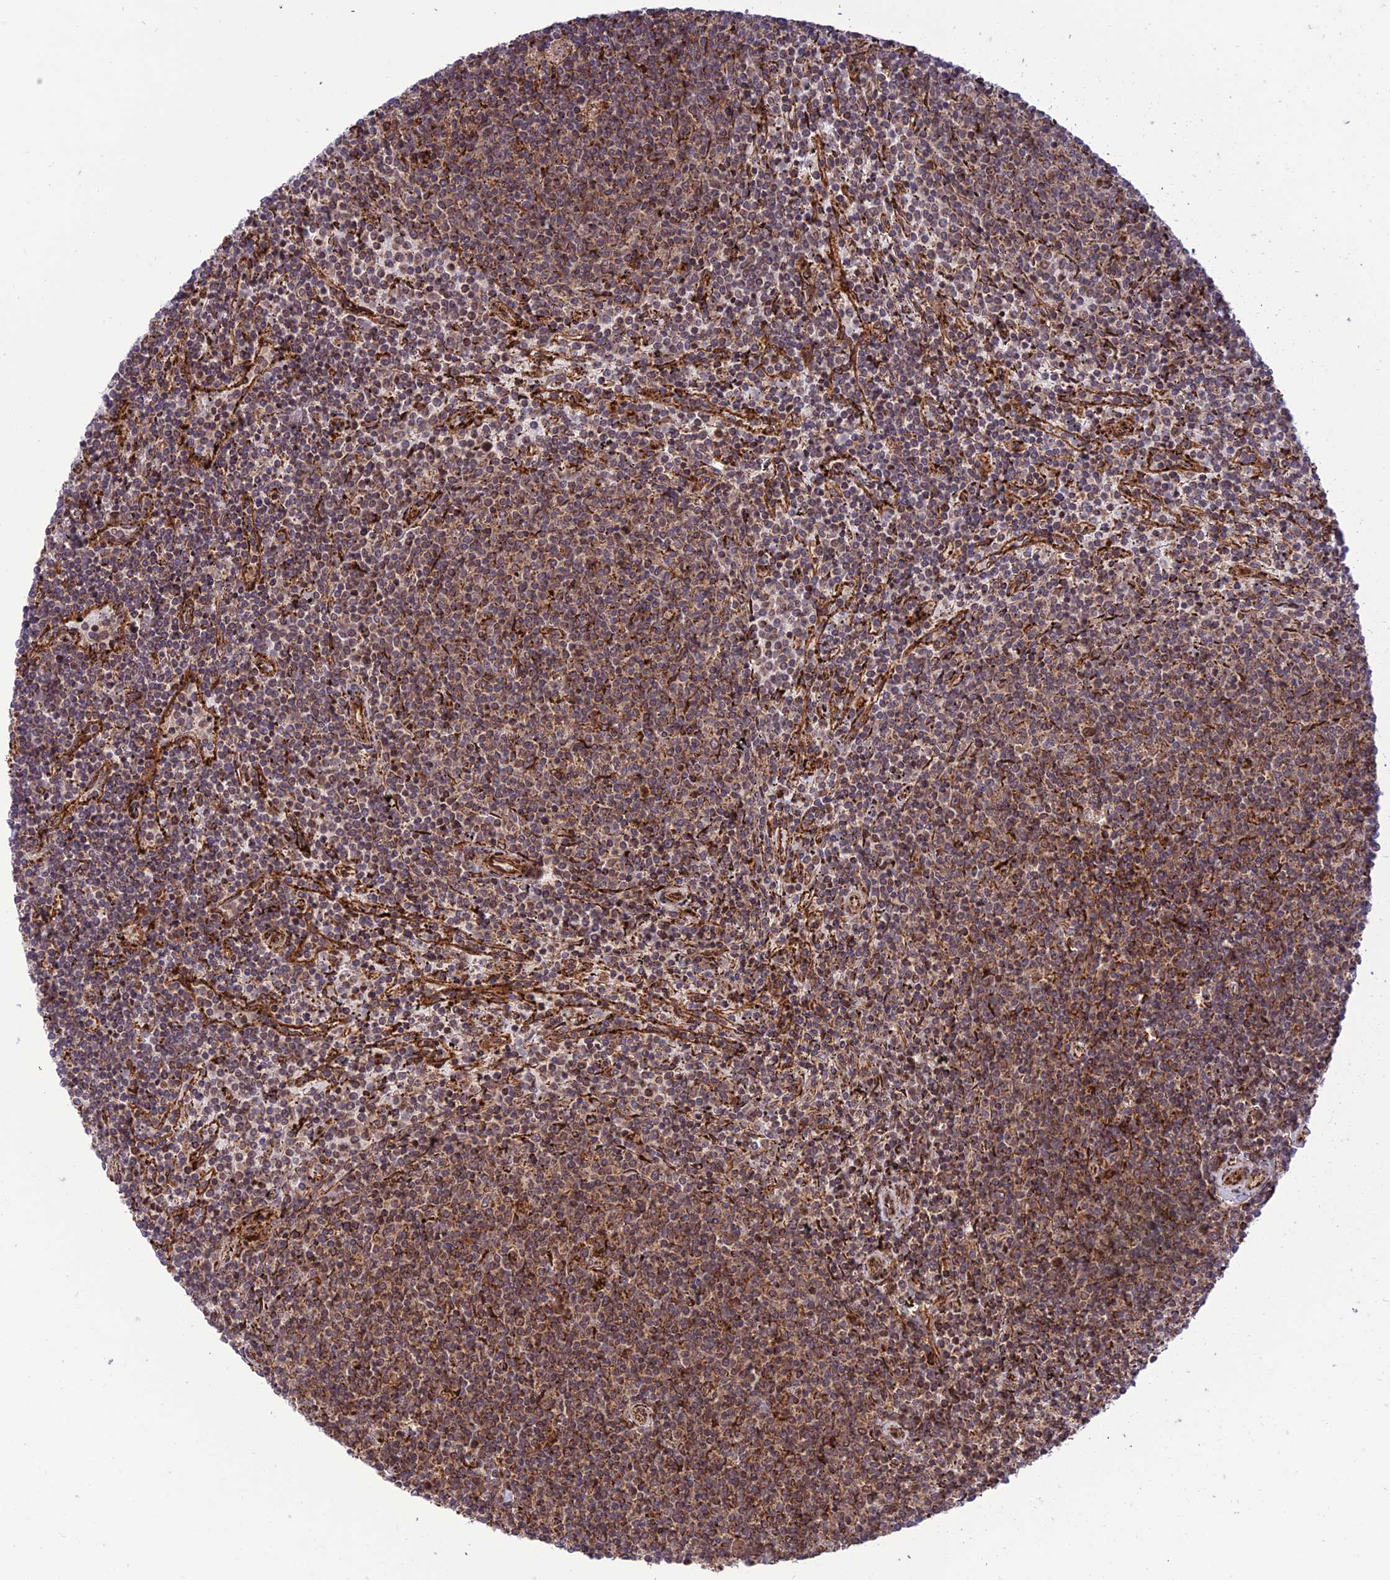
{"staining": {"intensity": "moderate", "quantity": ">75%", "location": "cytoplasmic/membranous"}, "tissue": "lymphoma", "cell_type": "Tumor cells", "image_type": "cancer", "snomed": [{"axis": "morphology", "description": "Malignant lymphoma, non-Hodgkin's type, Low grade"}, {"axis": "topography", "description": "Spleen"}], "caption": "Malignant lymphoma, non-Hodgkin's type (low-grade) stained with a brown dye displays moderate cytoplasmic/membranous positive expression in about >75% of tumor cells.", "gene": "CRTAP", "patient": {"sex": "female", "age": 50}}